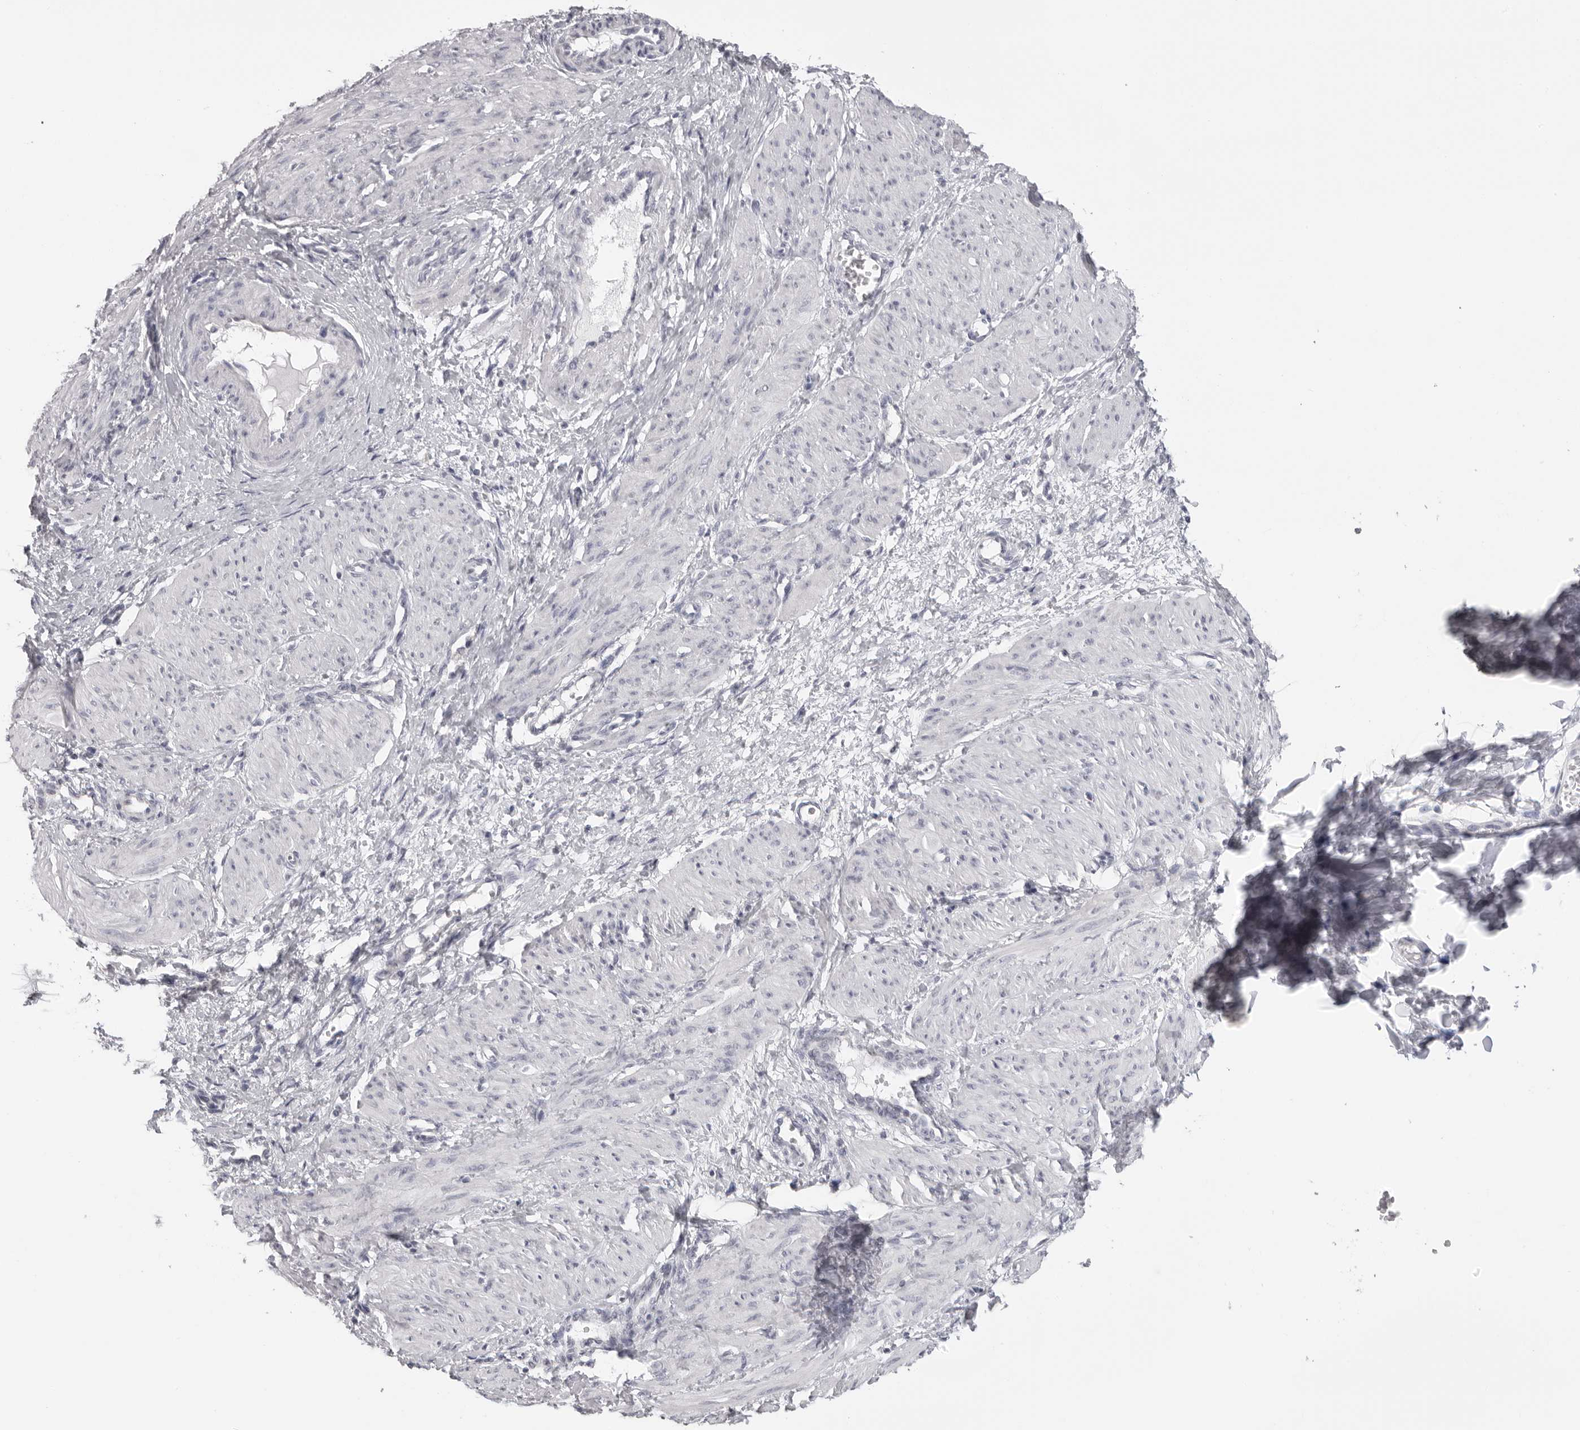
{"staining": {"intensity": "negative", "quantity": "none", "location": "none"}, "tissue": "smooth muscle", "cell_type": "Smooth muscle cells", "image_type": "normal", "snomed": [{"axis": "morphology", "description": "Normal tissue, NOS"}, {"axis": "topography", "description": "Endometrium"}], "caption": "Immunohistochemical staining of unremarkable human smooth muscle shows no significant staining in smooth muscle cells.", "gene": "DNALI1", "patient": {"sex": "female", "age": 33}}